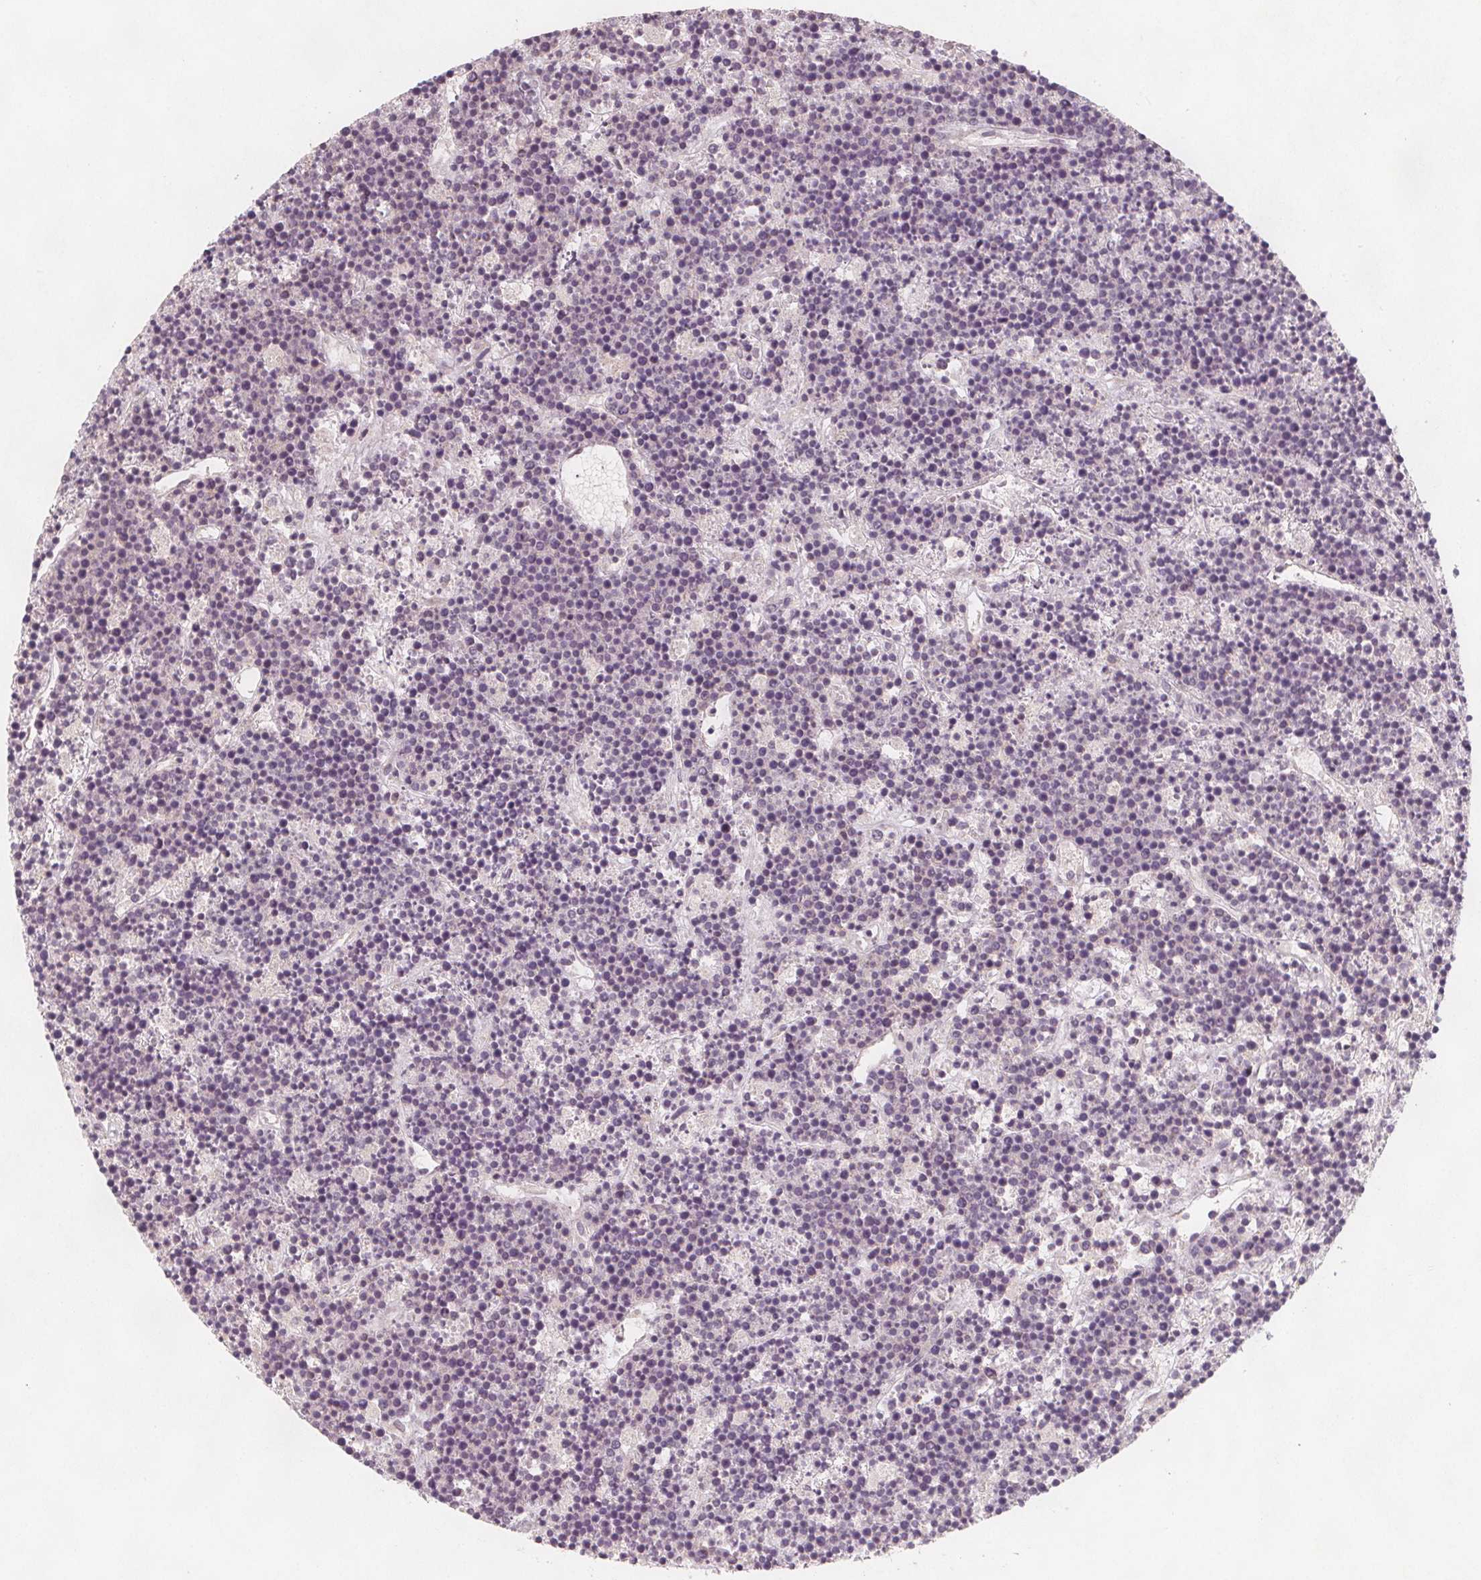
{"staining": {"intensity": "negative", "quantity": "none", "location": "none"}, "tissue": "lymphoma", "cell_type": "Tumor cells", "image_type": "cancer", "snomed": [{"axis": "morphology", "description": "Malignant lymphoma, non-Hodgkin's type, High grade"}, {"axis": "topography", "description": "Ovary"}], "caption": "High power microscopy image of an immunohistochemistry histopathology image of lymphoma, revealing no significant staining in tumor cells. (Brightfield microscopy of DAB (3,3'-diaminobenzidine) immunohistochemistry at high magnification).", "gene": "NCSTN", "patient": {"sex": "female", "age": 56}}